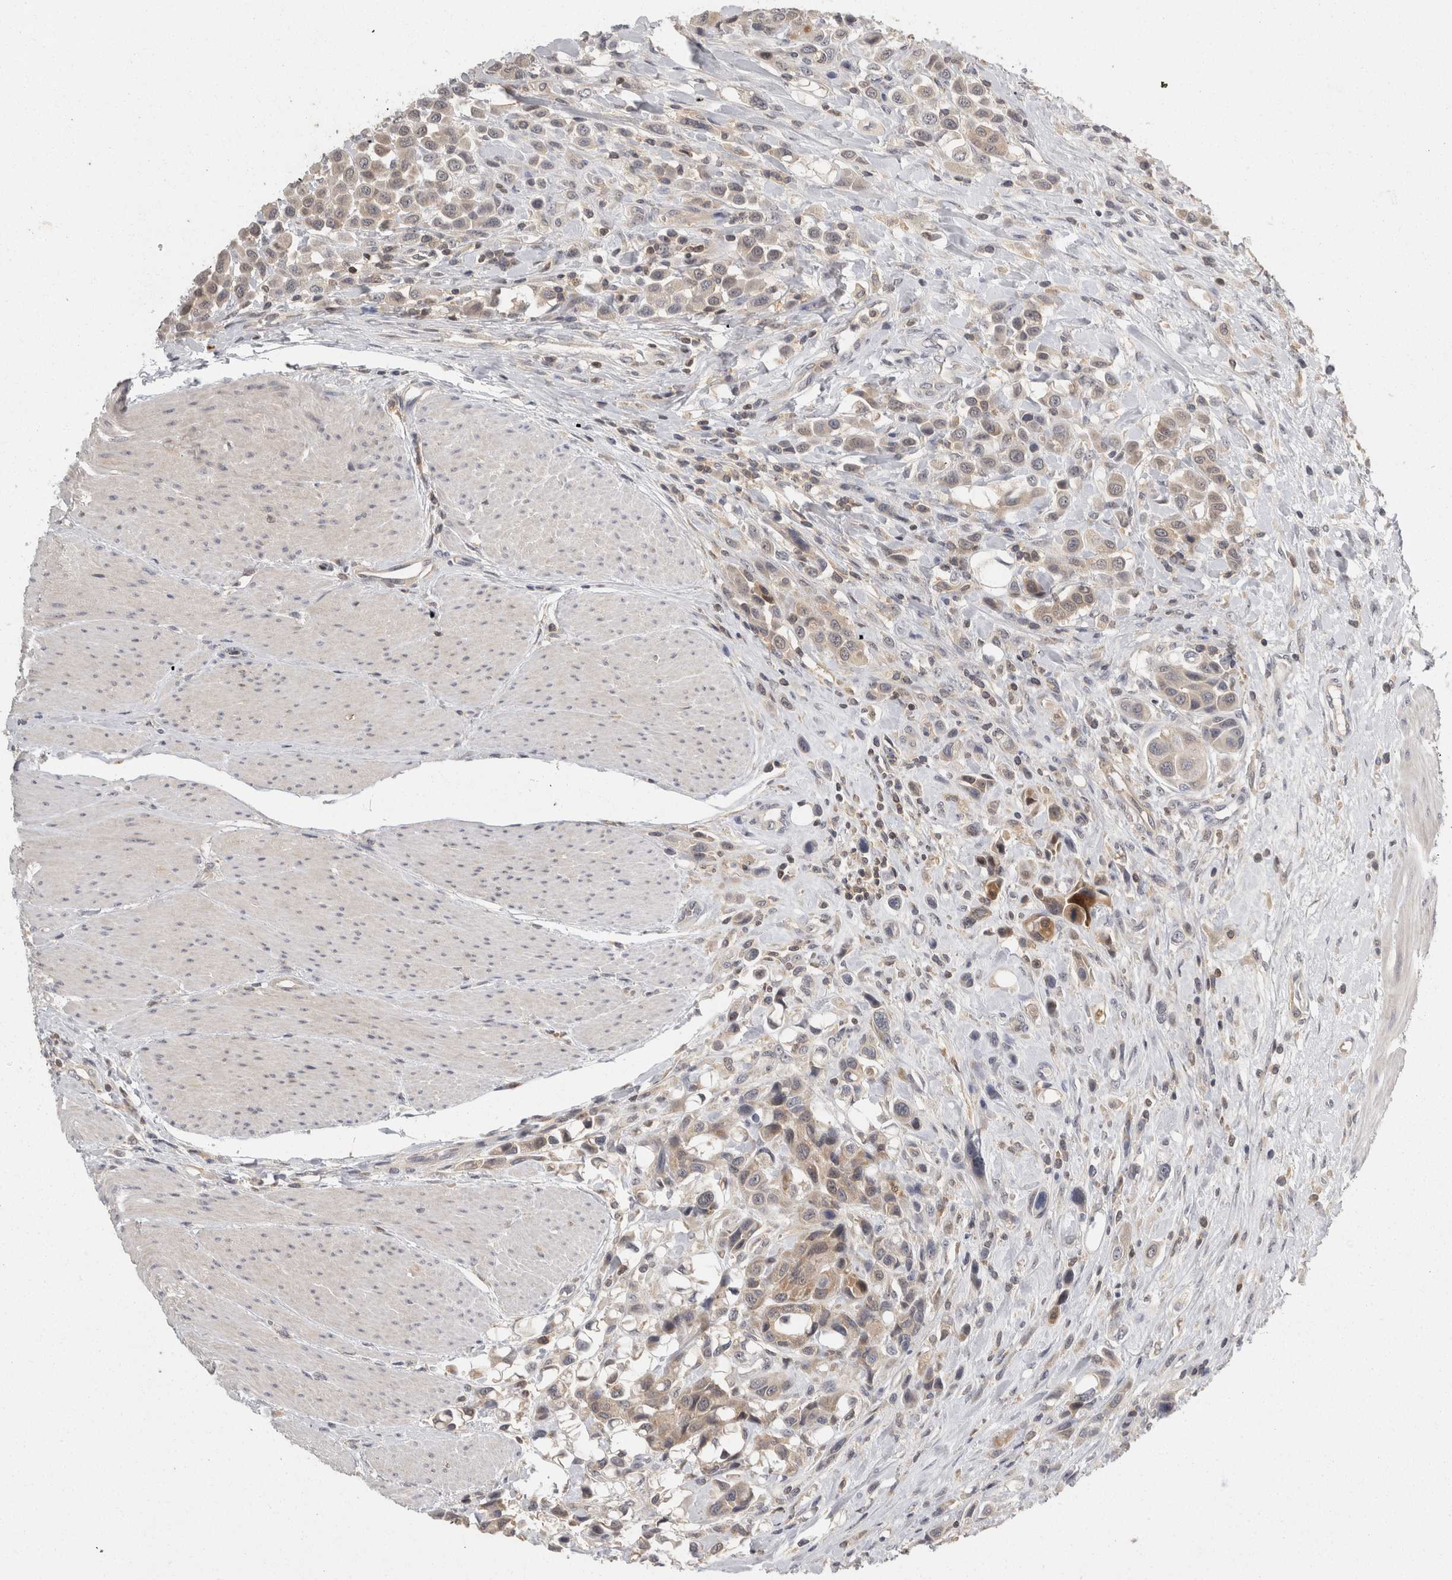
{"staining": {"intensity": "weak", "quantity": "25%-75%", "location": "cytoplasmic/membranous"}, "tissue": "urothelial cancer", "cell_type": "Tumor cells", "image_type": "cancer", "snomed": [{"axis": "morphology", "description": "Urothelial carcinoma, High grade"}, {"axis": "topography", "description": "Urinary bladder"}], "caption": "Immunohistochemistry (IHC) photomicrograph of neoplastic tissue: human urothelial cancer stained using immunohistochemistry exhibits low levels of weak protein expression localized specifically in the cytoplasmic/membranous of tumor cells, appearing as a cytoplasmic/membranous brown color.", "gene": "ACAT2", "patient": {"sex": "male", "age": 50}}